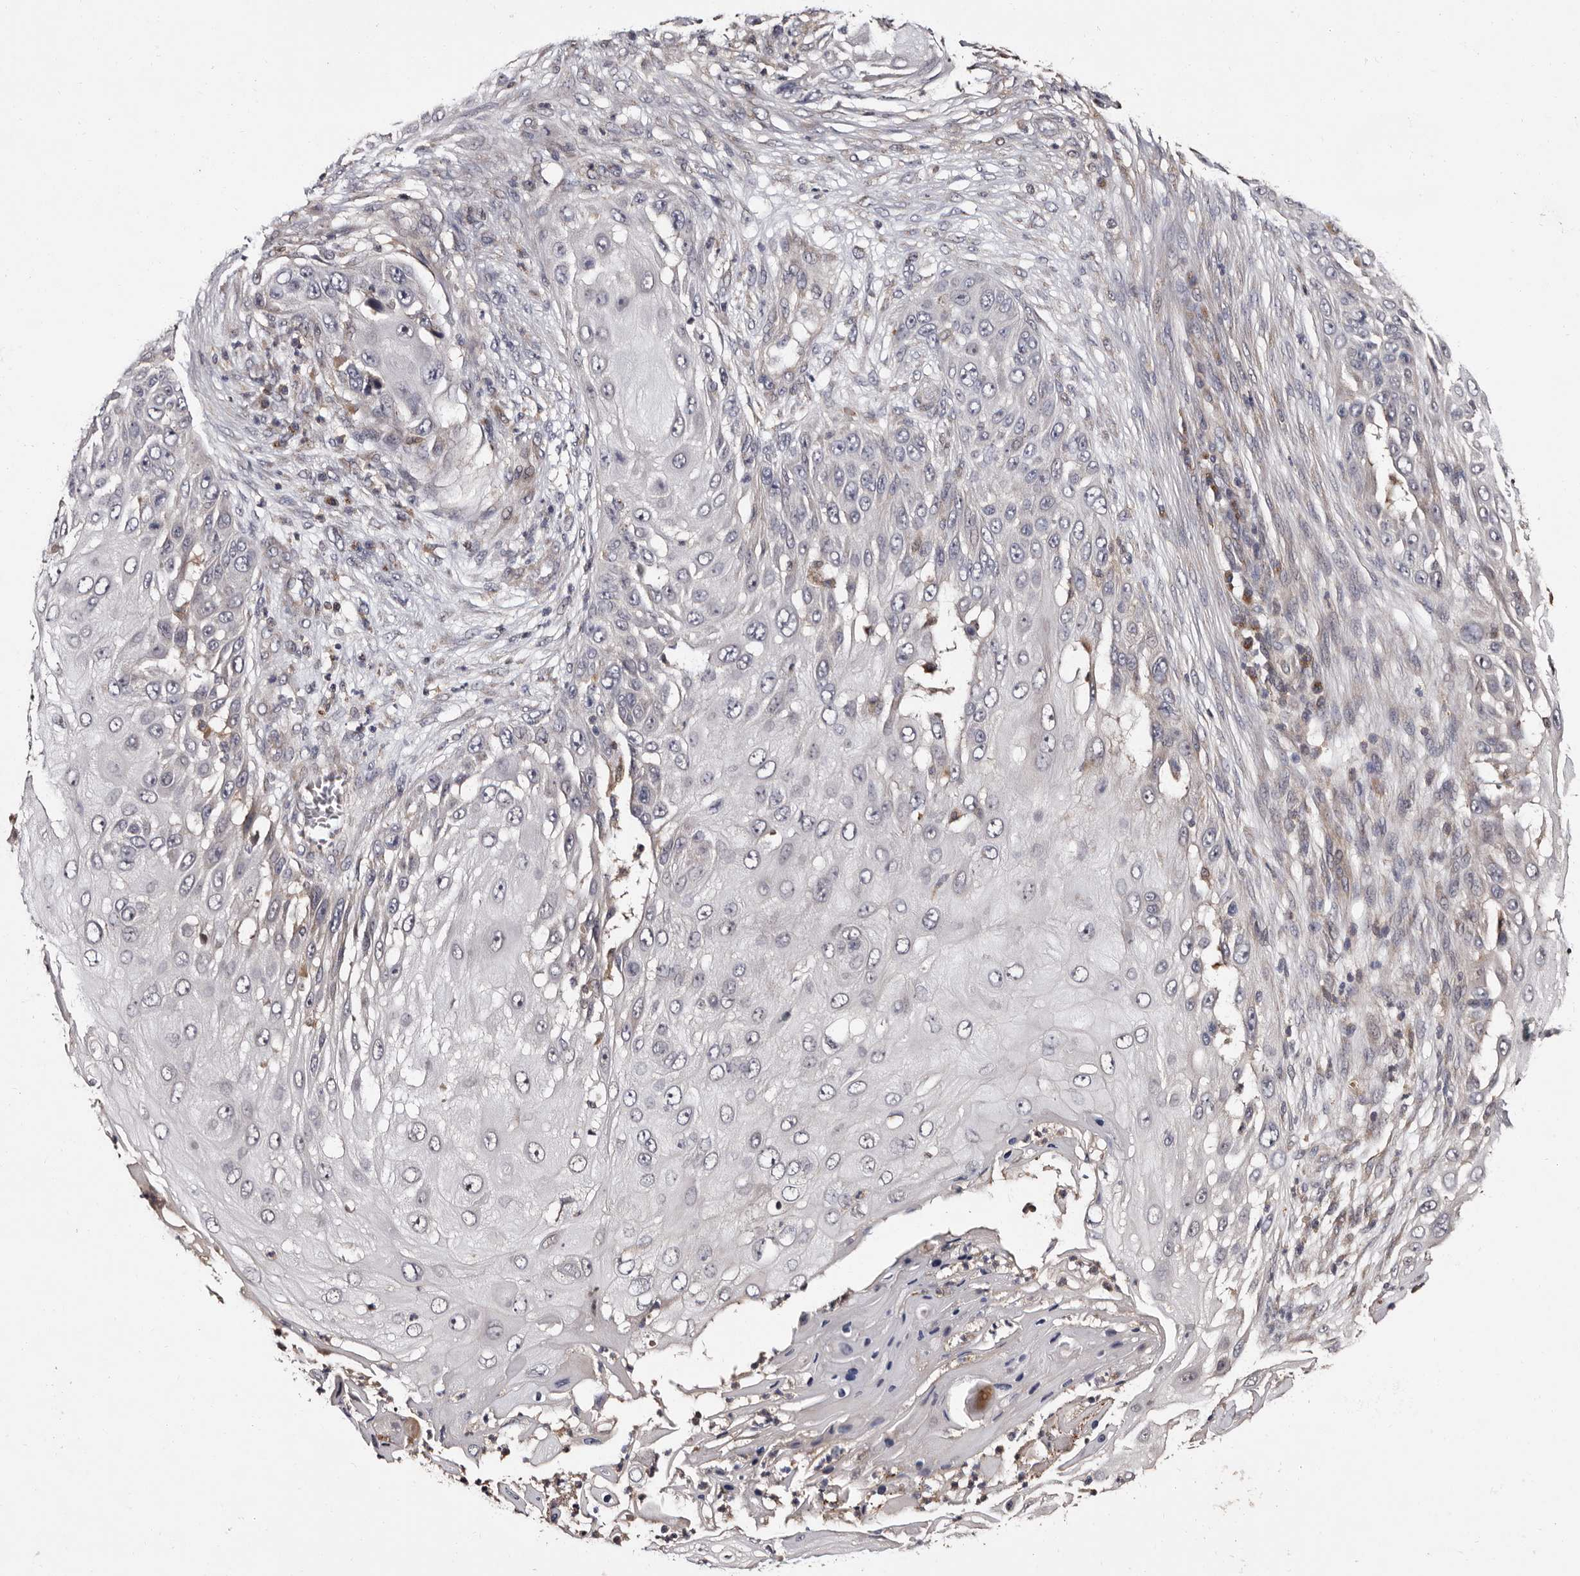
{"staining": {"intensity": "negative", "quantity": "none", "location": "none"}, "tissue": "skin cancer", "cell_type": "Tumor cells", "image_type": "cancer", "snomed": [{"axis": "morphology", "description": "Squamous cell carcinoma, NOS"}, {"axis": "topography", "description": "Skin"}], "caption": "This is a histopathology image of IHC staining of skin cancer (squamous cell carcinoma), which shows no staining in tumor cells.", "gene": "DNPH1", "patient": {"sex": "female", "age": 44}}